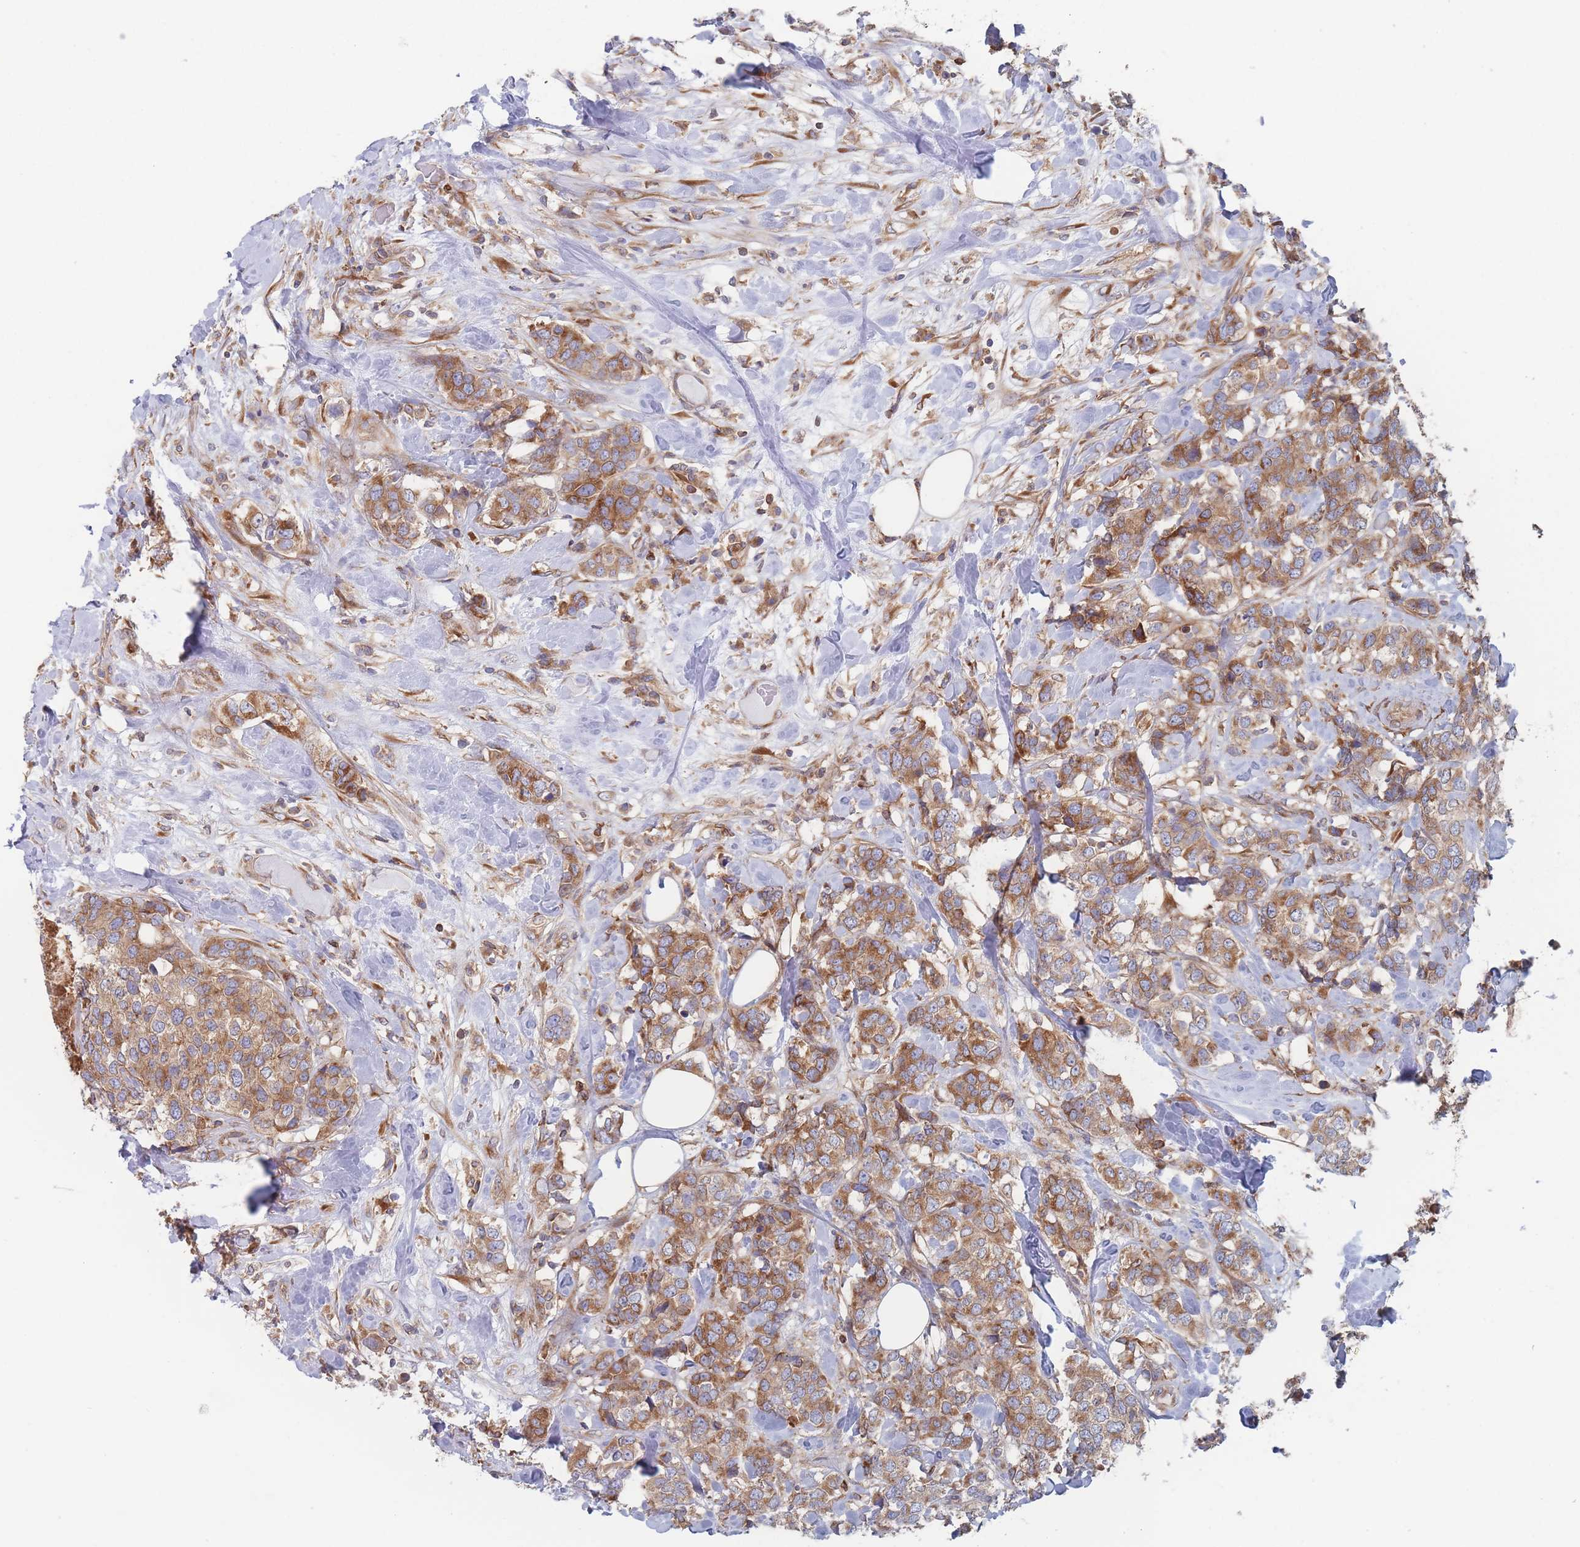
{"staining": {"intensity": "moderate", "quantity": ">75%", "location": "cytoplasmic/membranous"}, "tissue": "breast cancer", "cell_type": "Tumor cells", "image_type": "cancer", "snomed": [{"axis": "morphology", "description": "Lobular carcinoma"}, {"axis": "topography", "description": "Breast"}], "caption": "The micrograph shows immunohistochemical staining of breast cancer. There is moderate cytoplasmic/membranous positivity is seen in approximately >75% of tumor cells. The staining was performed using DAB (3,3'-diaminobenzidine) to visualize the protein expression in brown, while the nuclei were stained in blue with hematoxylin (Magnification: 20x).", "gene": "KDSR", "patient": {"sex": "female", "age": 59}}